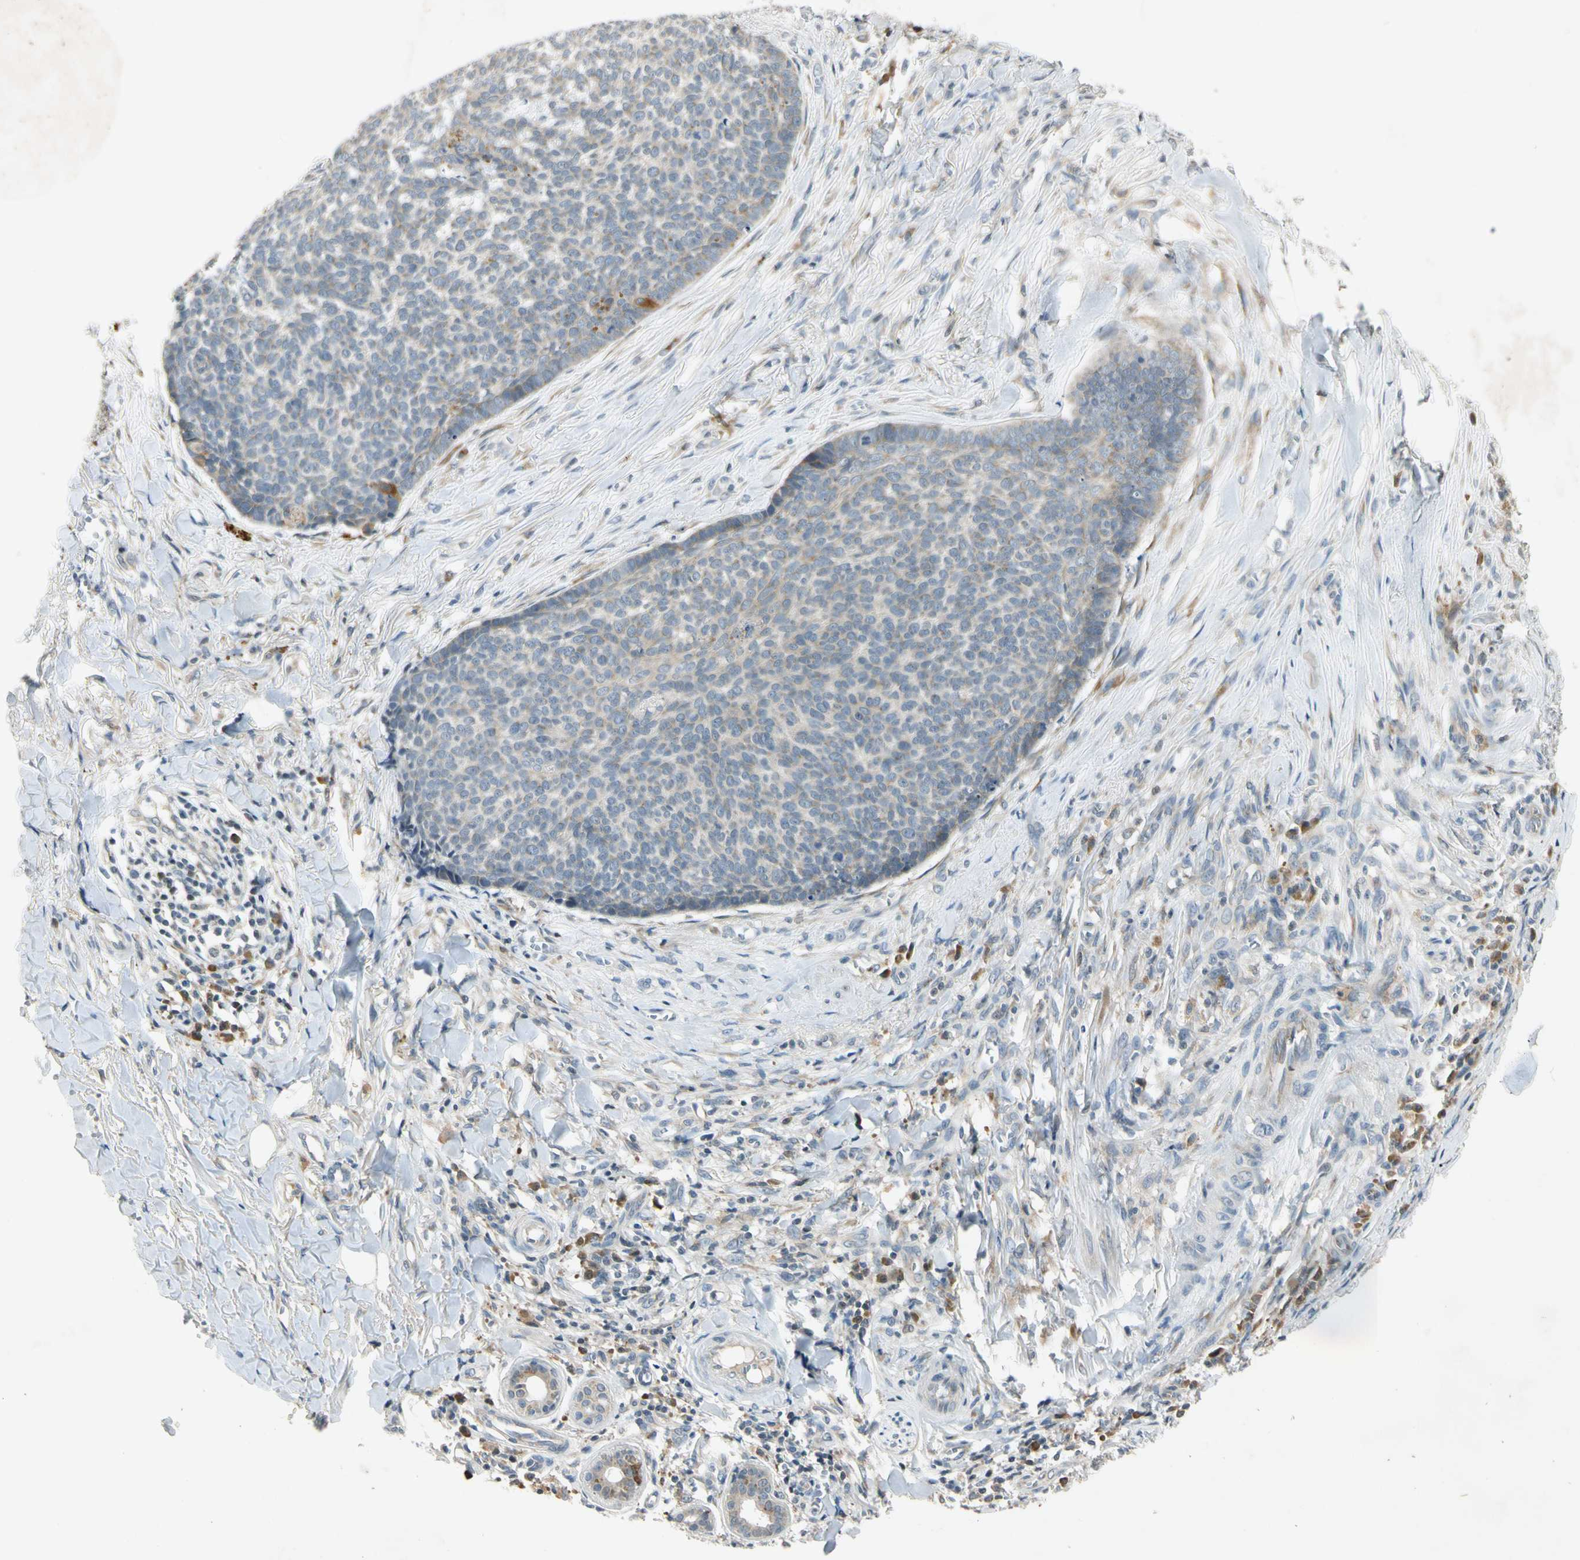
{"staining": {"intensity": "weak", "quantity": "25%-75%", "location": "cytoplasmic/membranous"}, "tissue": "skin cancer", "cell_type": "Tumor cells", "image_type": "cancer", "snomed": [{"axis": "morphology", "description": "Basal cell carcinoma"}, {"axis": "topography", "description": "Skin"}], "caption": "This image demonstrates IHC staining of skin cancer, with low weak cytoplasmic/membranous expression in about 25%-75% of tumor cells.", "gene": "RPS6KB2", "patient": {"sex": "male", "age": 84}}